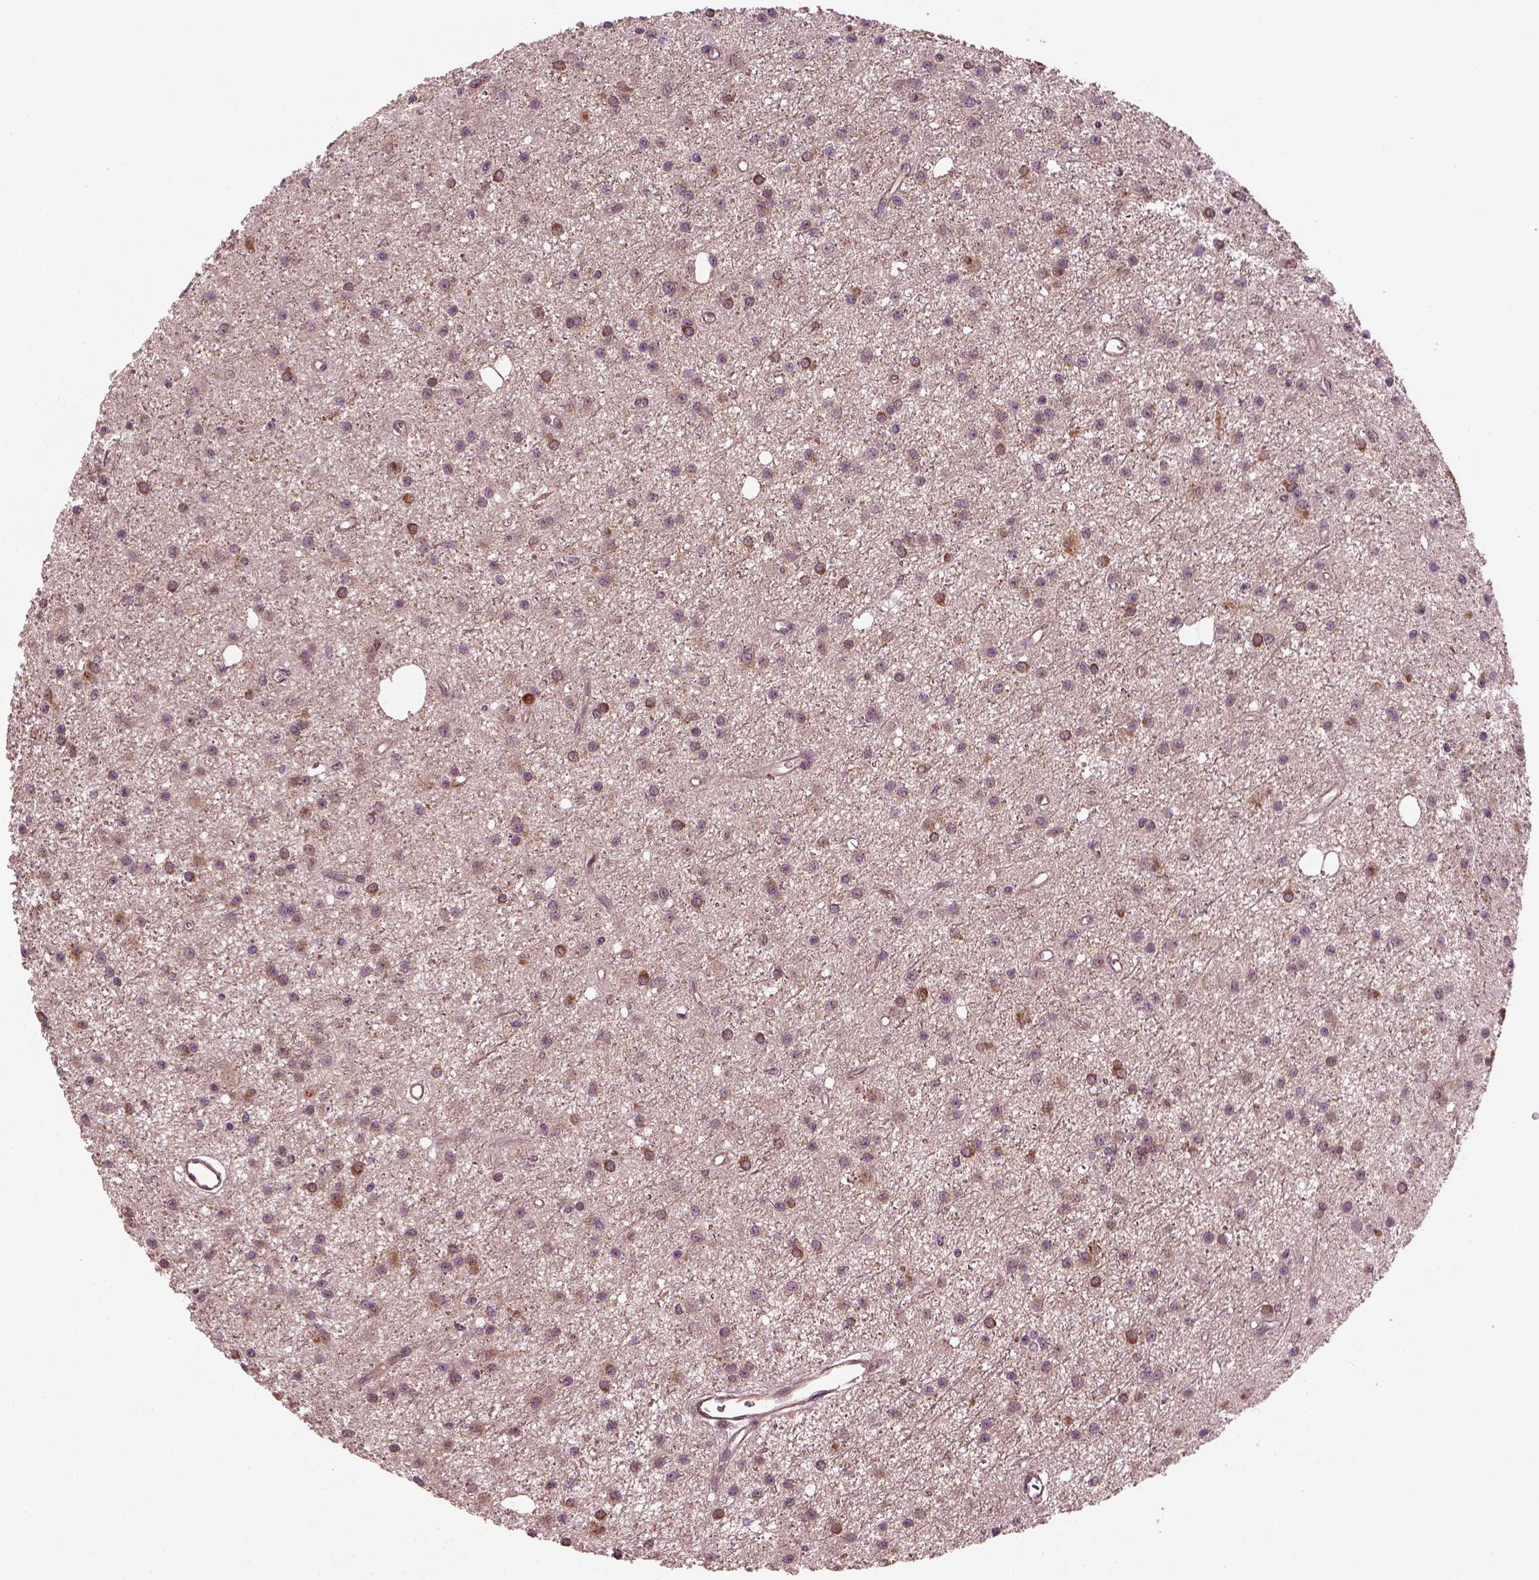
{"staining": {"intensity": "strong", "quantity": "<25%", "location": "cytoplasmic/membranous,nuclear"}, "tissue": "glioma", "cell_type": "Tumor cells", "image_type": "cancer", "snomed": [{"axis": "morphology", "description": "Glioma, malignant, Low grade"}, {"axis": "topography", "description": "Brain"}], "caption": "IHC histopathology image of neoplastic tissue: low-grade glioma (malignant) stained using immunohistochemistry (IHC) exhibits medium levels of strong protein expression localized specifically in the cytoplasmic/membranous and nuclear of tumor cells, appearing as a cytoplasmic/membranous and nuclear brown color.", "gene": "RUFY3", "patient": {"sex": "male", "age": 27}}